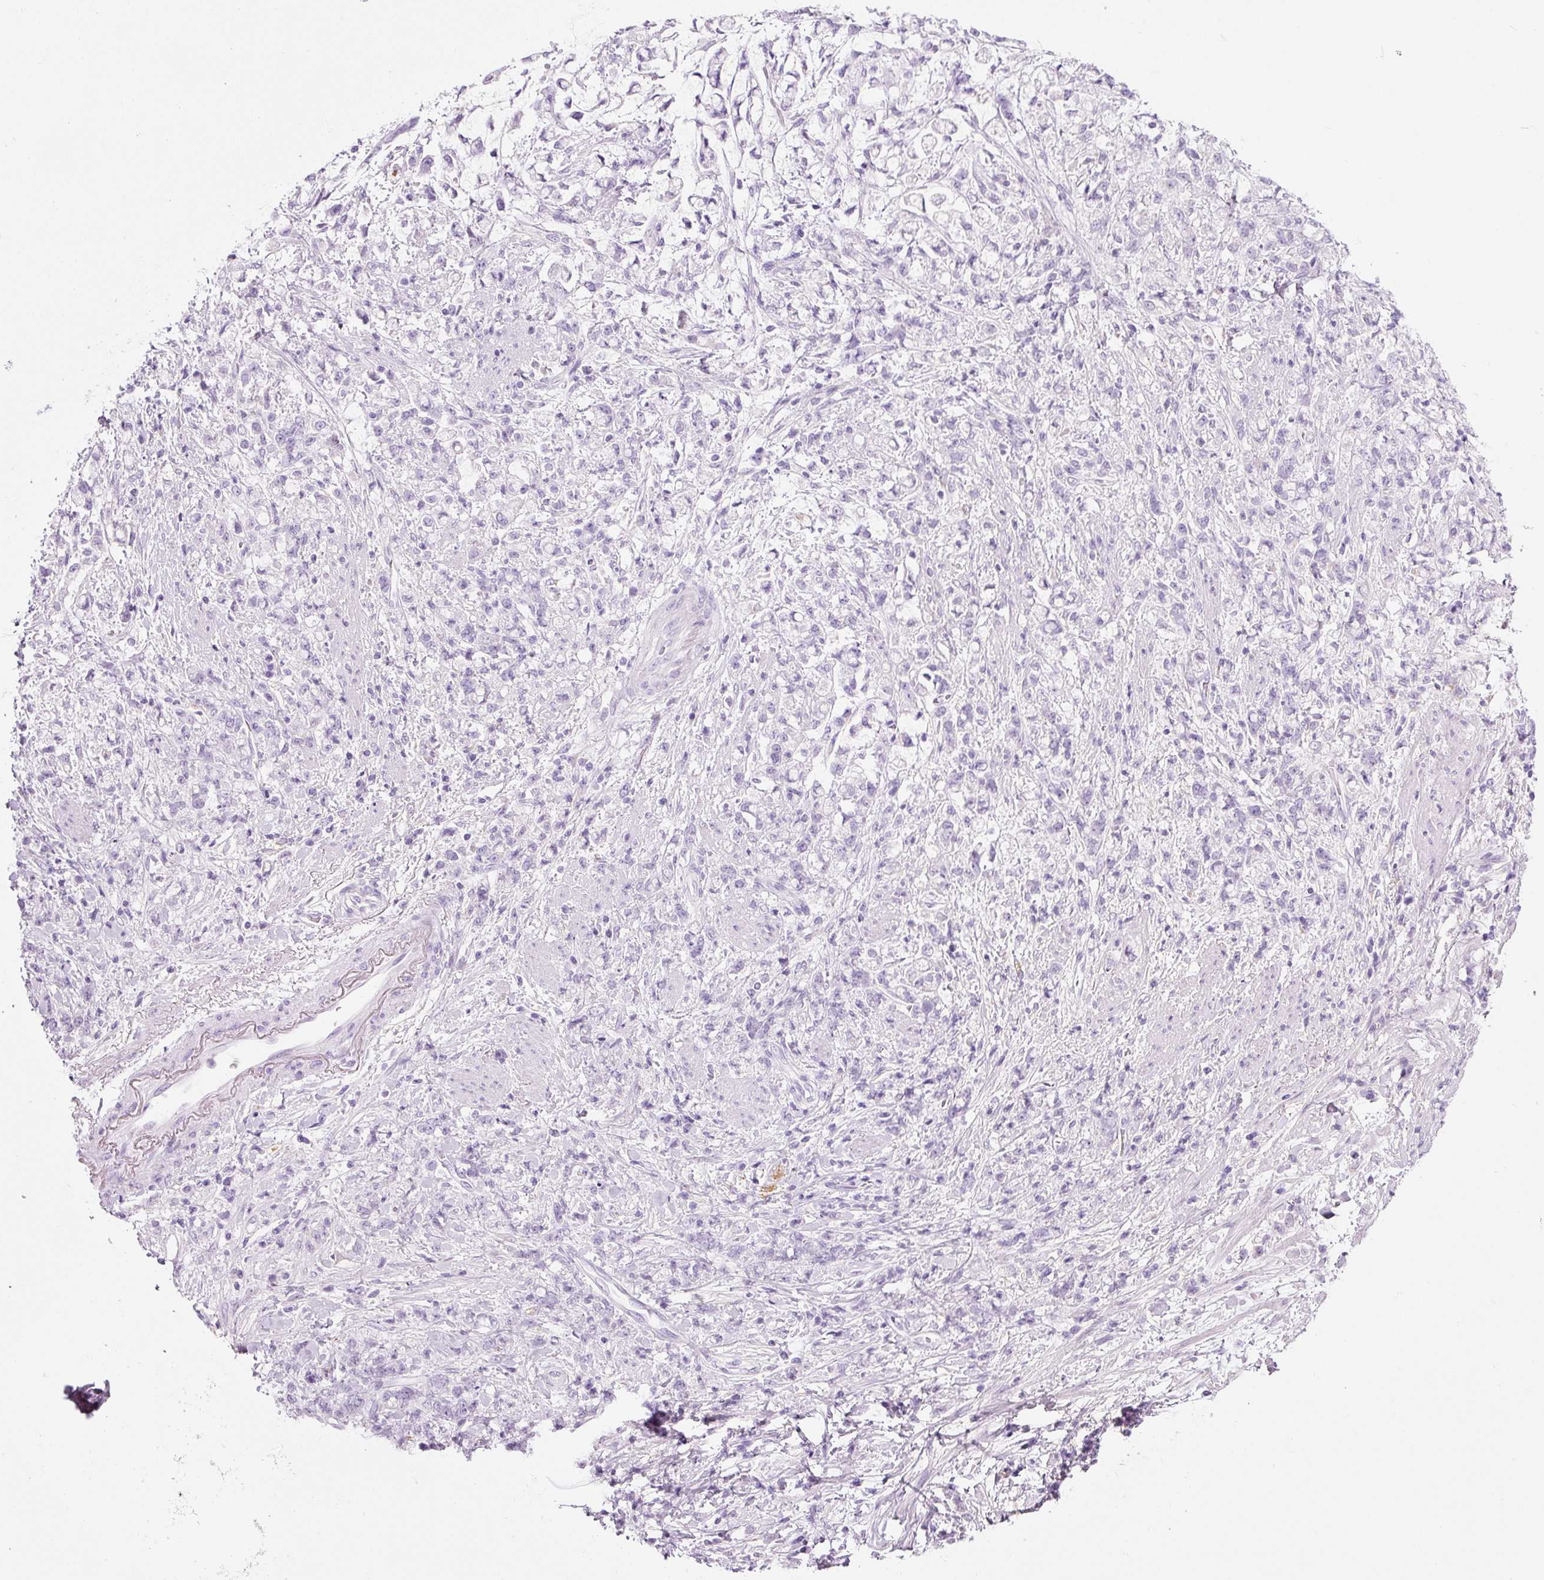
{"staining": {"intensity": "negative", "quantity": "none", "location": "none"}, "tissue": "stomach cancer", "cell_type": "Tumor cells", "image_type": "cancer", "snomed": [{"axis": "morphology", "description": "Adenocarcinoma, NOS"}, {"axis": "topography", "description": "Stomach"}], "caption": "The photomicrograph shows no significant expression in tumor cells of stomach cancer. The staining is performed using DAB brown chromogen with nuclei counter-stained in using hematoxylin.", "gene": "DNM1", "patient": {"sex": "female", "age": 60}}